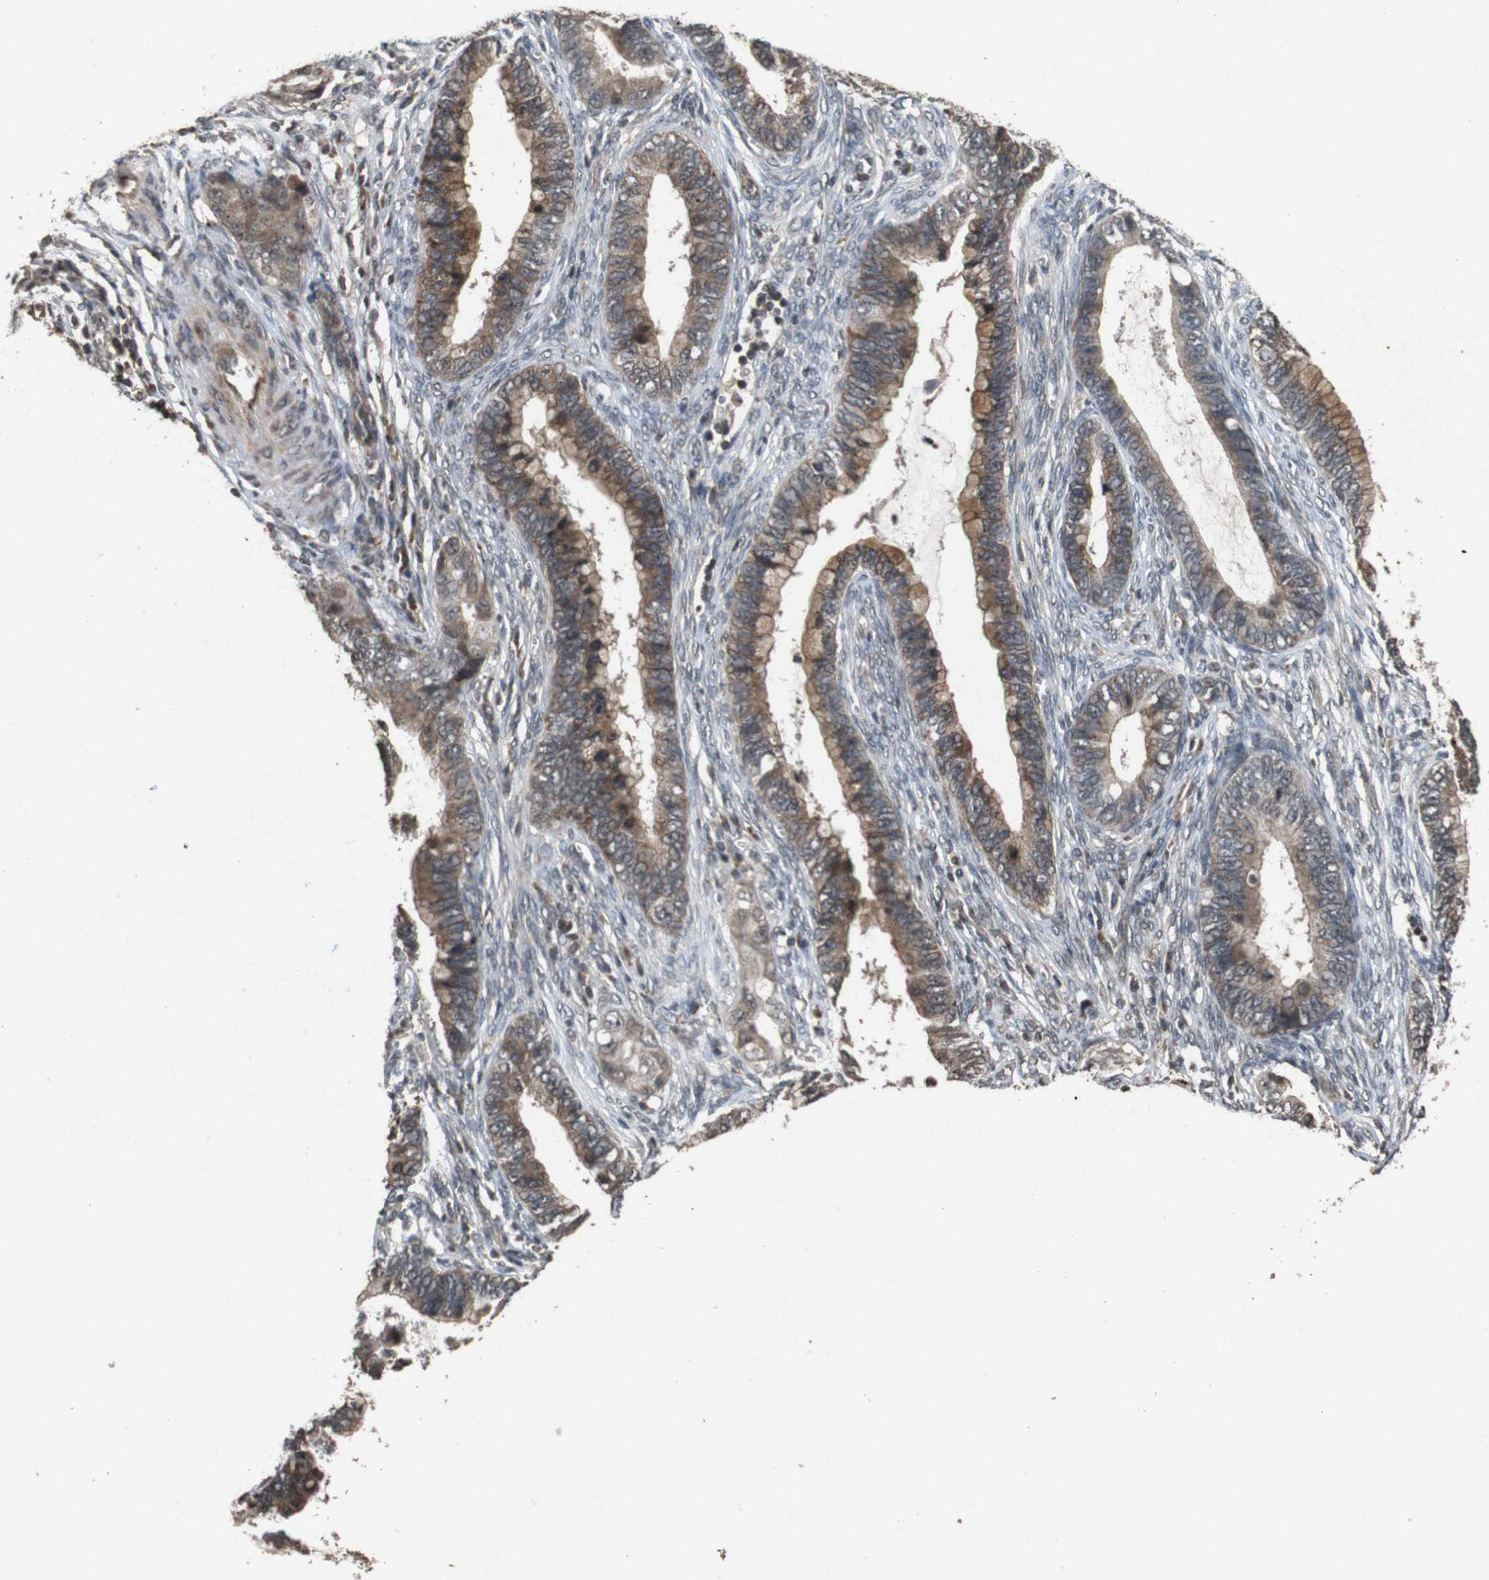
{"staining": {"intensity": "moderate", "quantity": ">75%", "location": "cytoplasmic/membranous"}, "tissue": "cervical cancer", "cell_type": "Tumor cells", "image_type": "cancer", "snomed": [{"axis": "morphology", "description": "Adenocarcinoma, NOS"}, {"axis": "topography", "description": "Cervix"}], "caption": "There is medium levels of moderate cytoplasmic/membranous expression in tumor cells of adenocarcinoma (cervical), as demonstrated by immunohistochemical staining (brown color).", "gene": "SORL1", "patient": {"sex": "female", "age": 44}}